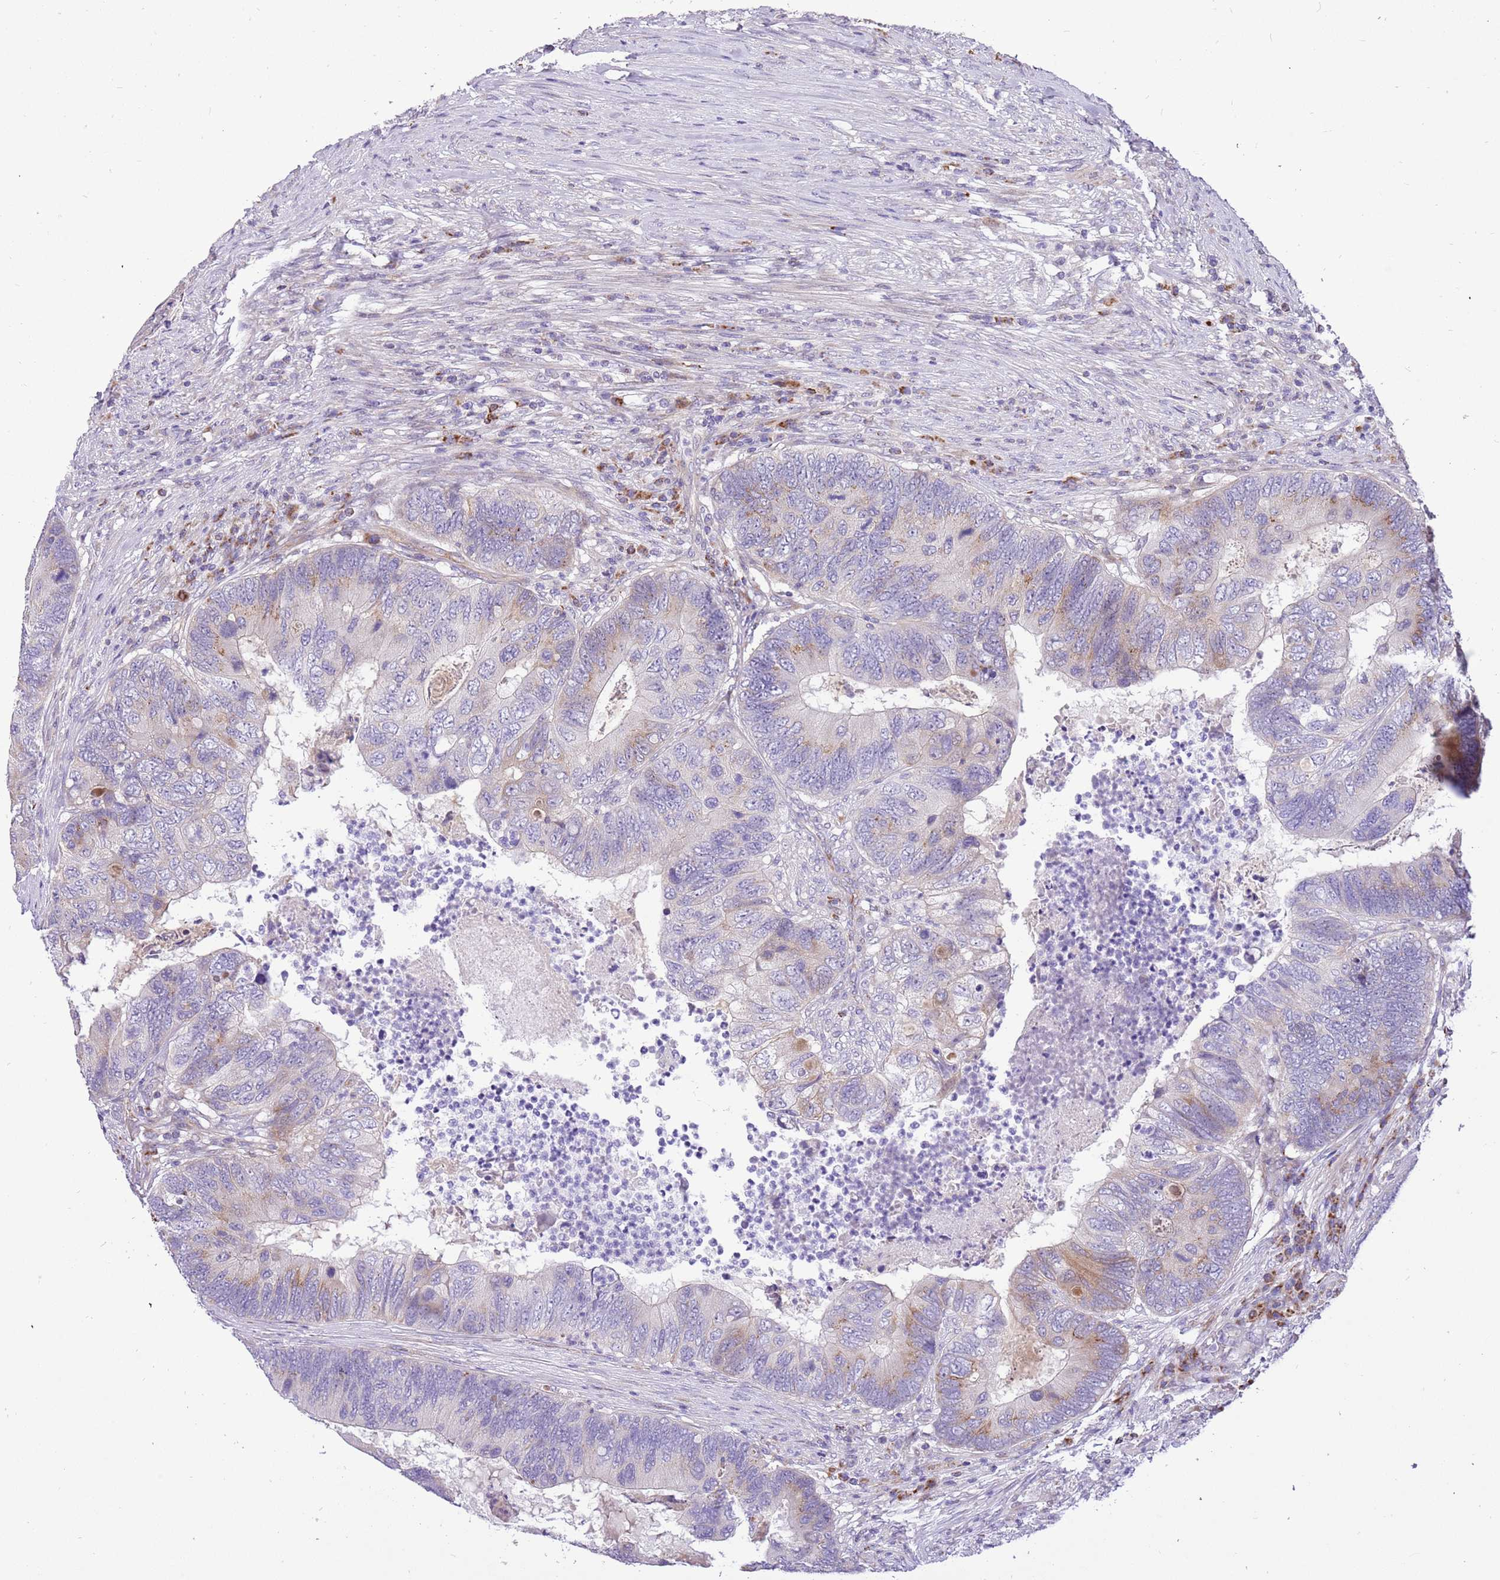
{"staining": {"intensity": "weak", "quantity": "<25%", "location": "cytoplasmic/membranous"}, "tissue": "colorectal cancer", "cell_type": "Tumor cells", "image_type": "cancer", "snomed": [{"axis": "morphology", "description": "Adenocarcinoma, NOS"}, {"axis": "topography", "description": "Colon"}], "caption": "Histopathology image shows no protein expression in tumor cells of colorectal cancer tissue.", "gene": "COX17", "patient": {"sex": "female", "age": 67}}